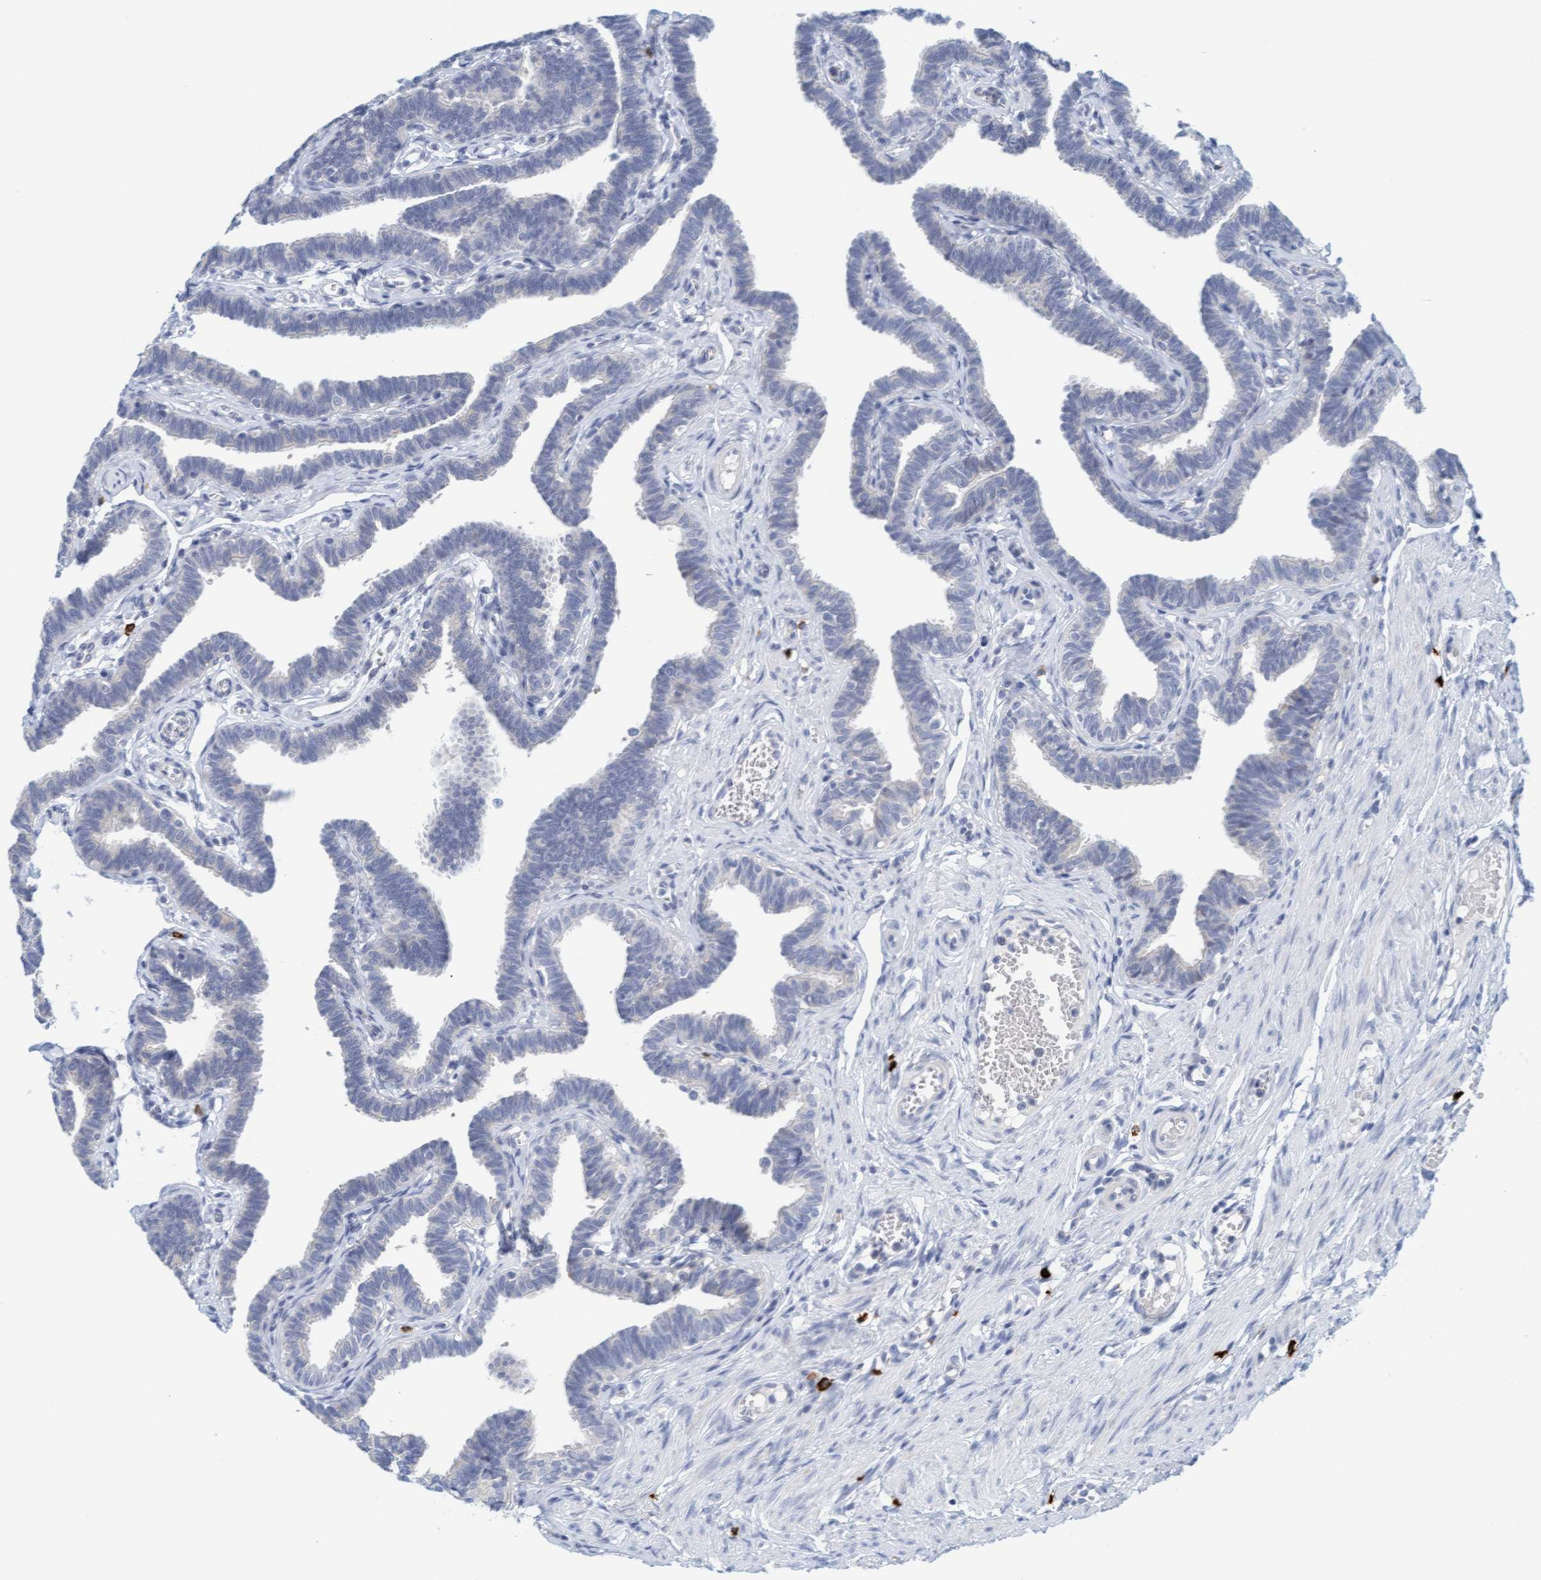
{"staining": {"intensity": "negative", "quantity": "none", "location": "none"}, "tissue": "fallopian tube", "cell_type": "Glandular cells", "image_type": "normal", "snomed": [{"axis": "morphology", "description": "Normal tissue, NOS"}, {"axis": "topography", "description": "Fallopian tube"}, {"axis": "topography", "description": "Ovary"}], "caption": "Protein analysis of benign fallopian tube shows no significant expression in glandular cells. Brightfield microscopy of immunohistochemistry stained with DAB (3,3'-diaminobenzidine) (brown) and hematoxylin (blue), captured at high magnification.", "gene": "CPA3", "patient": {"sex": "female", "age": 23}}